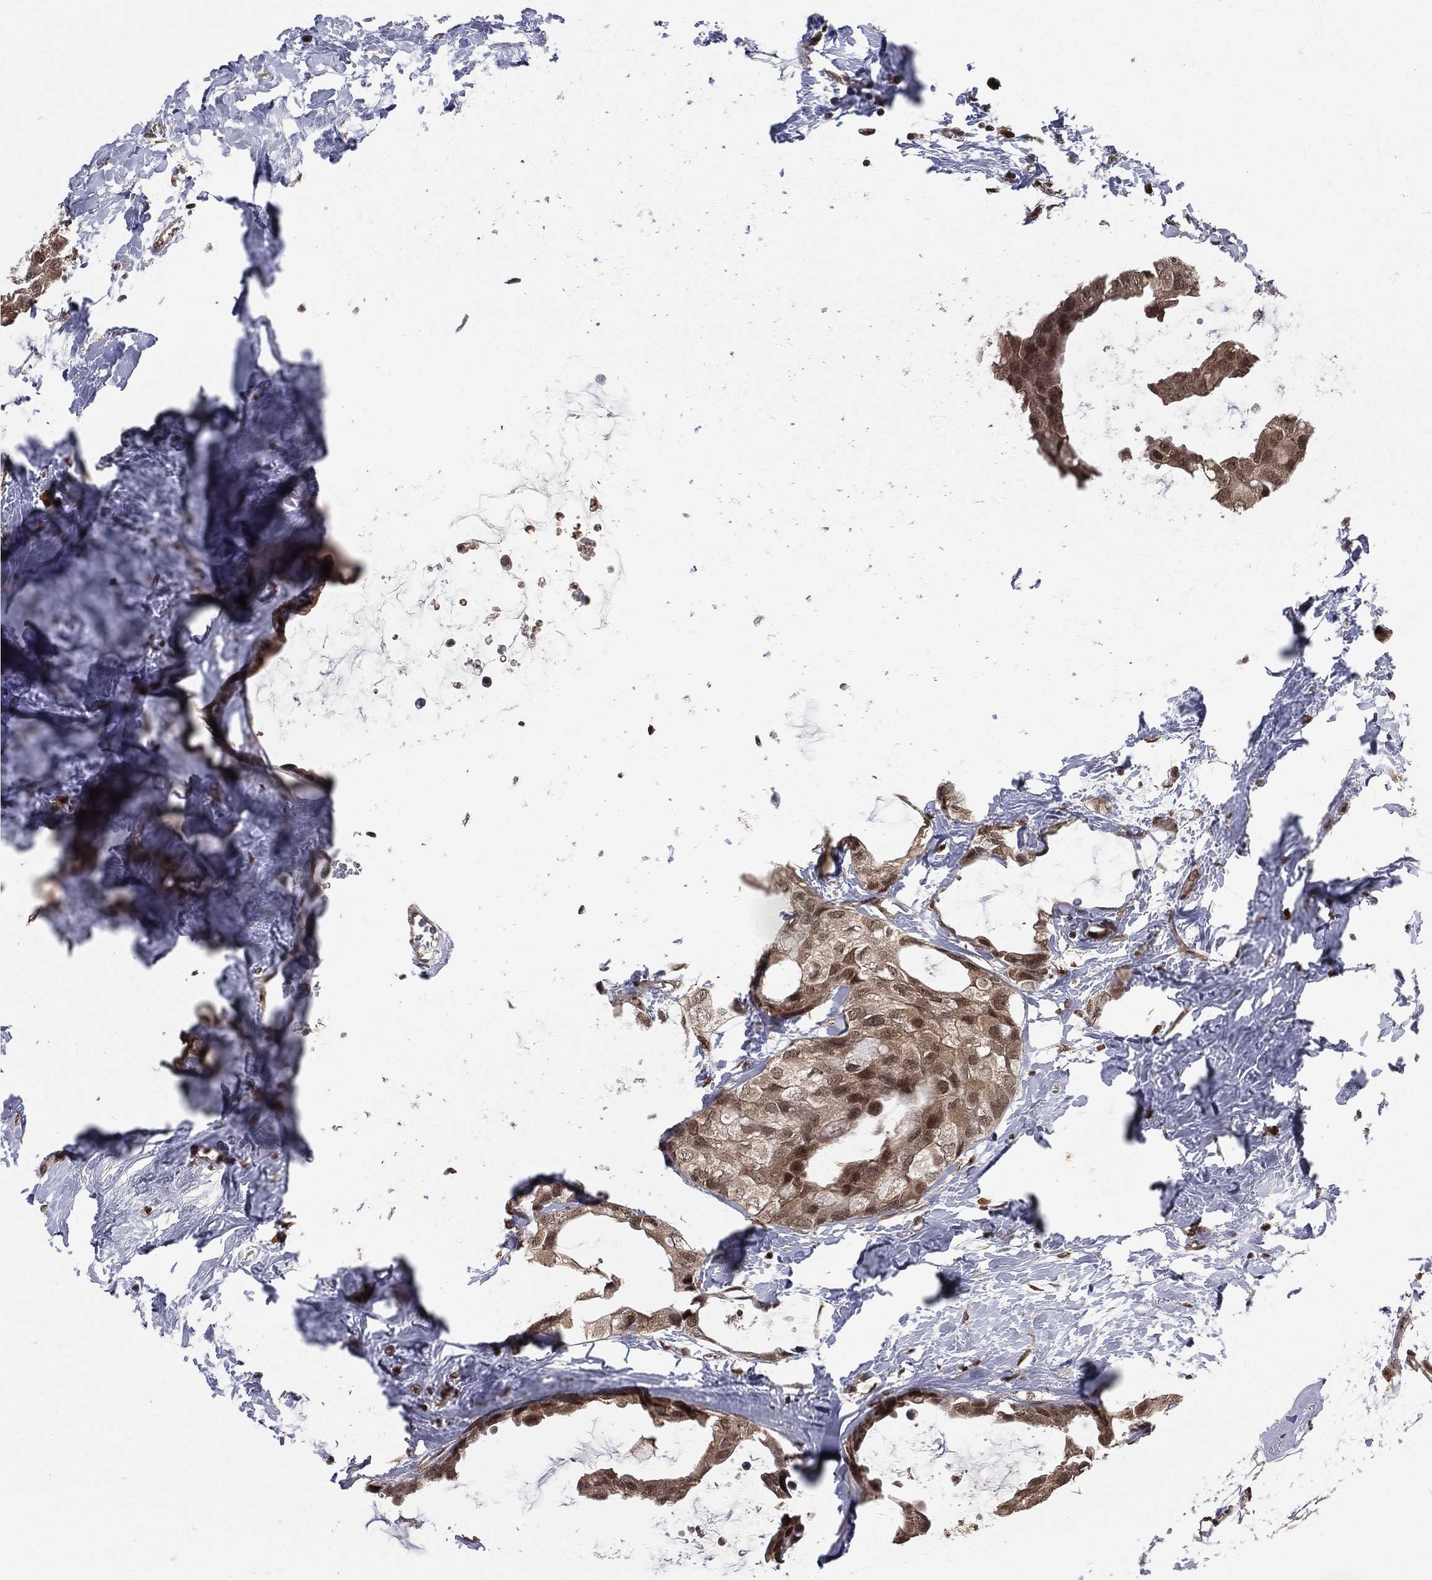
{"staining": {"intensity": "weak", "quantity": "25%-75%", "location": "cytoplasmic/membranous,nuclear"}, "tissue": "breast cancer", "cell_type": "Tumor cells", "image_type": "cancer", "snomed": [{"axis": "morphology", "description": "Duct carcinoma"}, {"axis": "topography", "description": "Breast"}], "caption": "Tumor cells exhibit weak cytoplasmic/membranous and nuclear staining in approximately 25%-75% of cells in breast cancer (infiltrating ductal carcinoma).", "gene": "COPS4", "patient": {"sex": "female", "age": 45}}